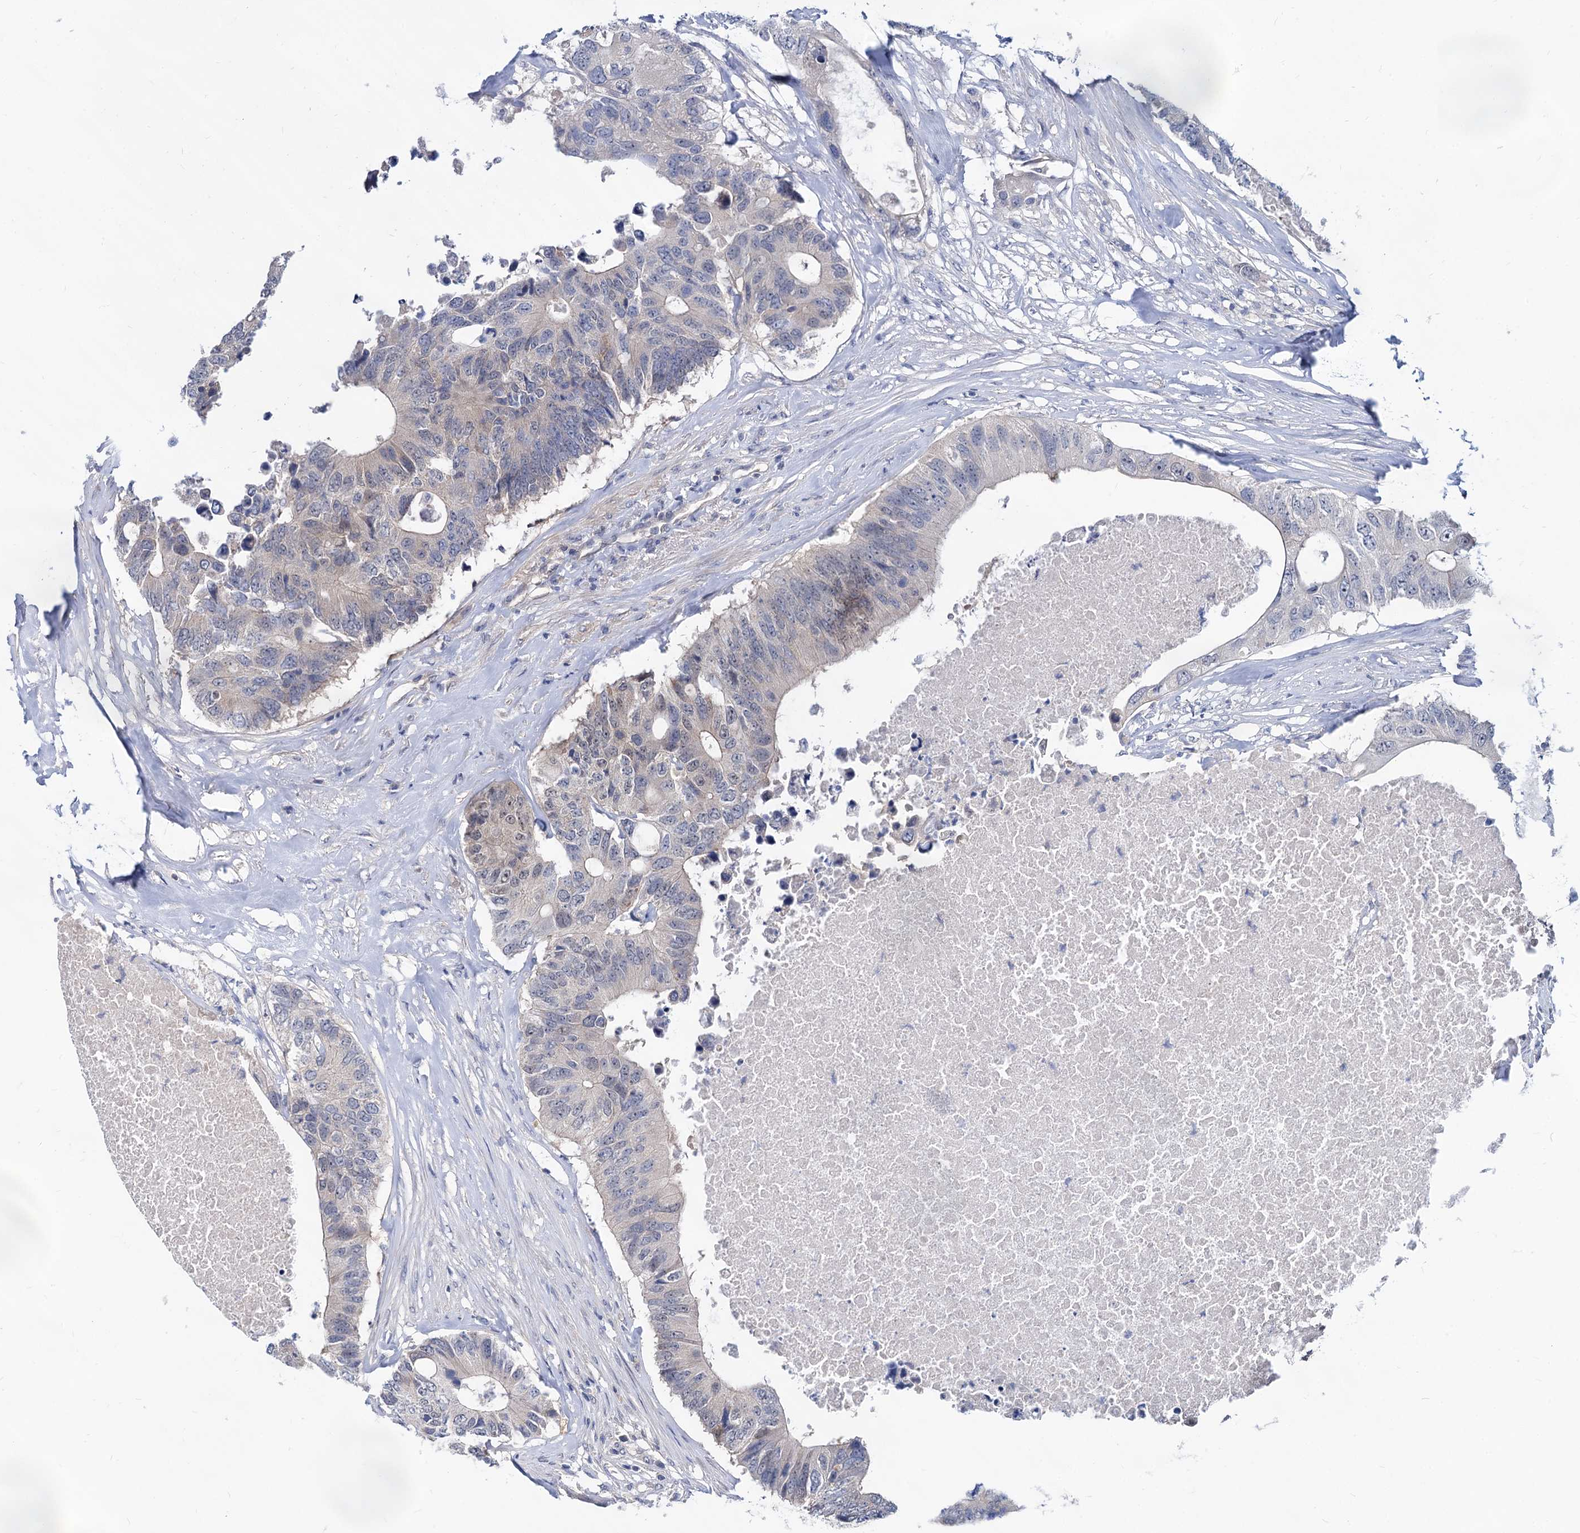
{"staining": {"intensity": "negative", "quantity": "none", "location": "none"}, "tissue": "colorectal cancer", "cell_type": "Tumor cells", "image_type": "cancer", "snomed": [{"axis": "morphology", "description": "Adenocarcinoma, NOS"}, {"axis": "topography", "description": "Colon"}], "caption": "Micrograph shows no protein staining in tumor cells of colorectal cancer (adenocarcinoma) tissue.", "gene": "SNX15", "patient": {"sex": "male", "age": 71}}